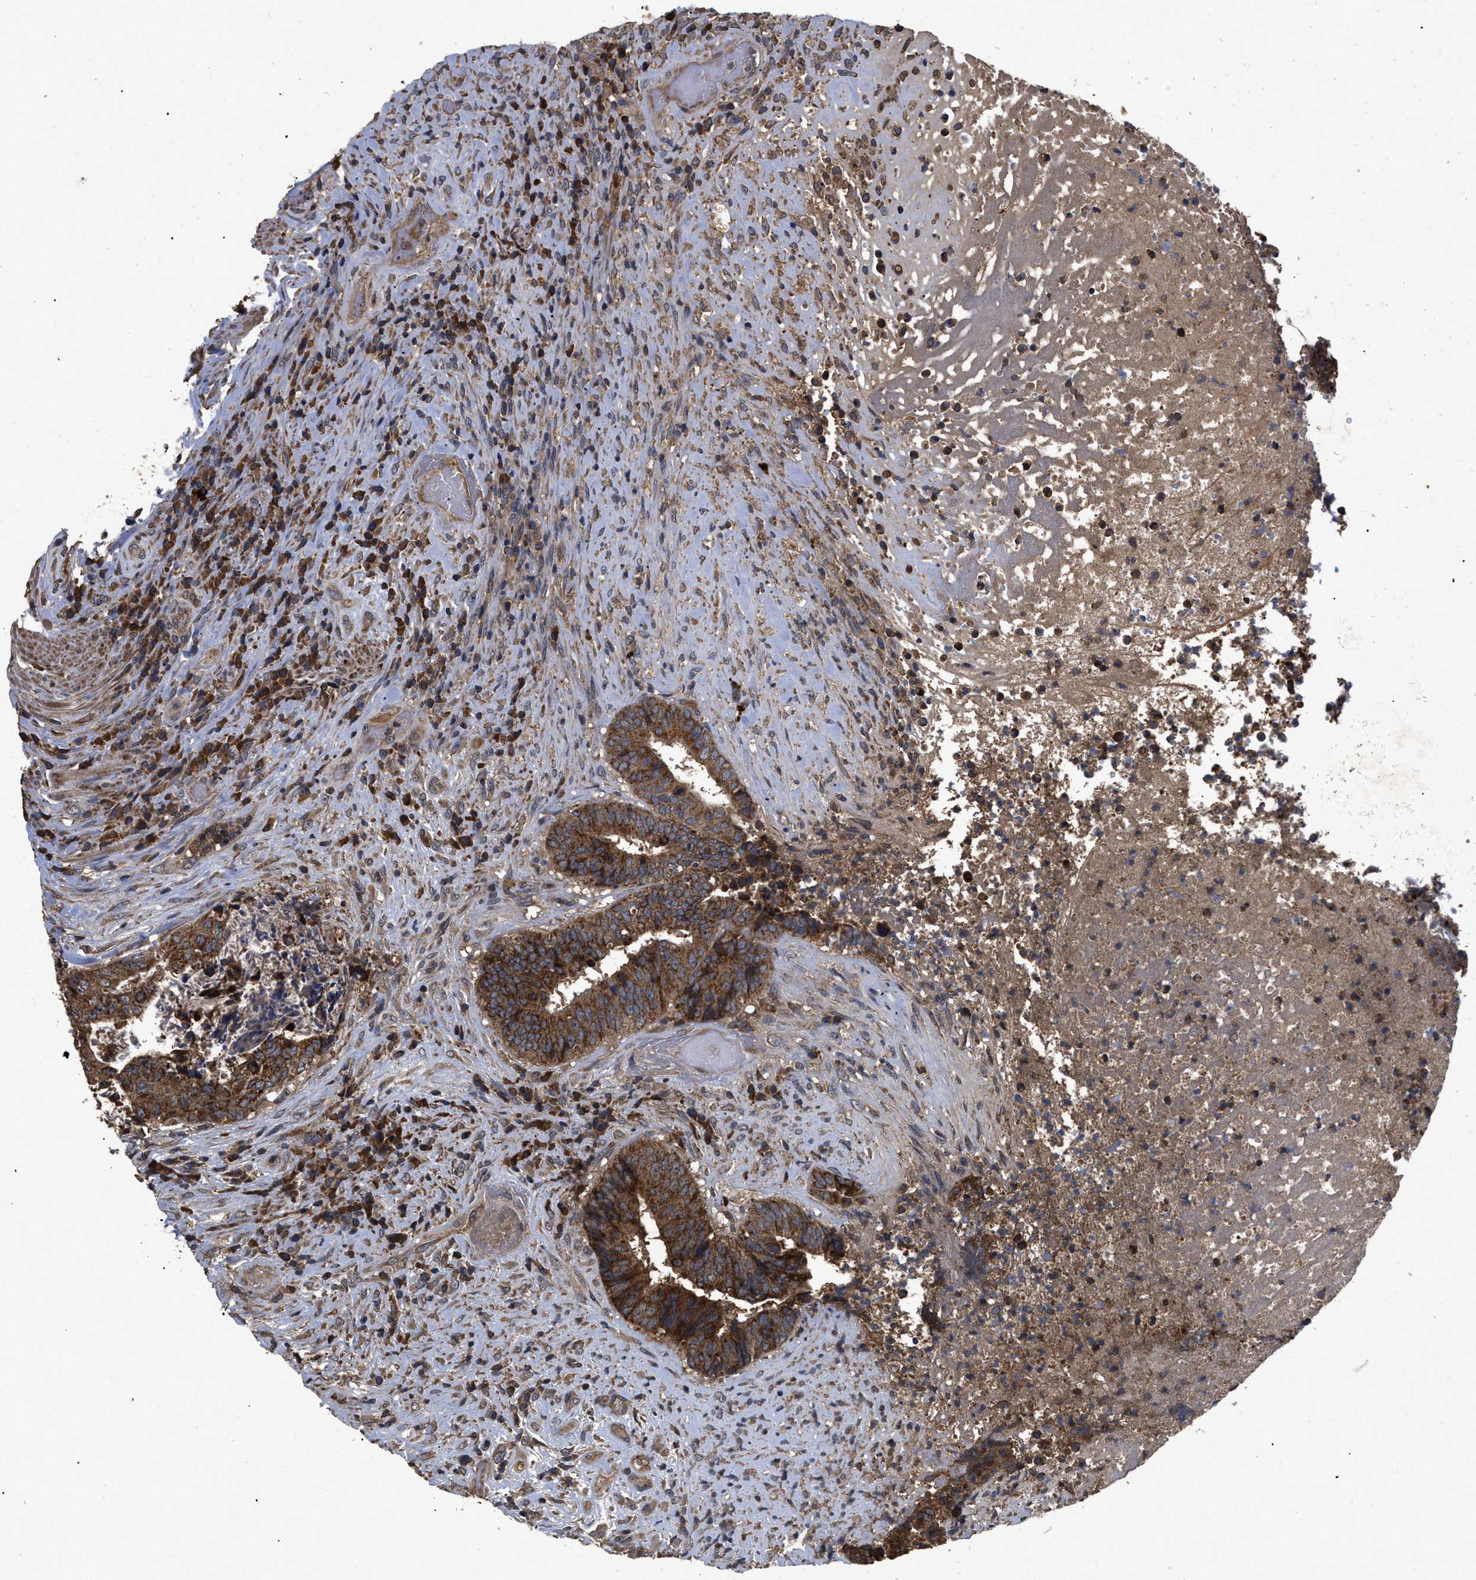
{"staining": {"intensity": "strong", "quantity": ">75%", "location": "cytoplasmic/membranous"}, "tissue": "colorectal cancer", "cell_type": "Tumor cells", "image_type": "cancer", "snomed": [{"axis": "morphology", "description": "Adenocarcinoma, NOS"}, {"axis": "topography", "description": "Rectum"}], "caption": "Immunohistochemical staining of human colorectal adenocarcinoma shows strong cytoplasmic/membranous protein positivity in approximately >75% of tumor cells.", "gene": "LRRC3", "patient": {"sex": "male", "age": 72}}